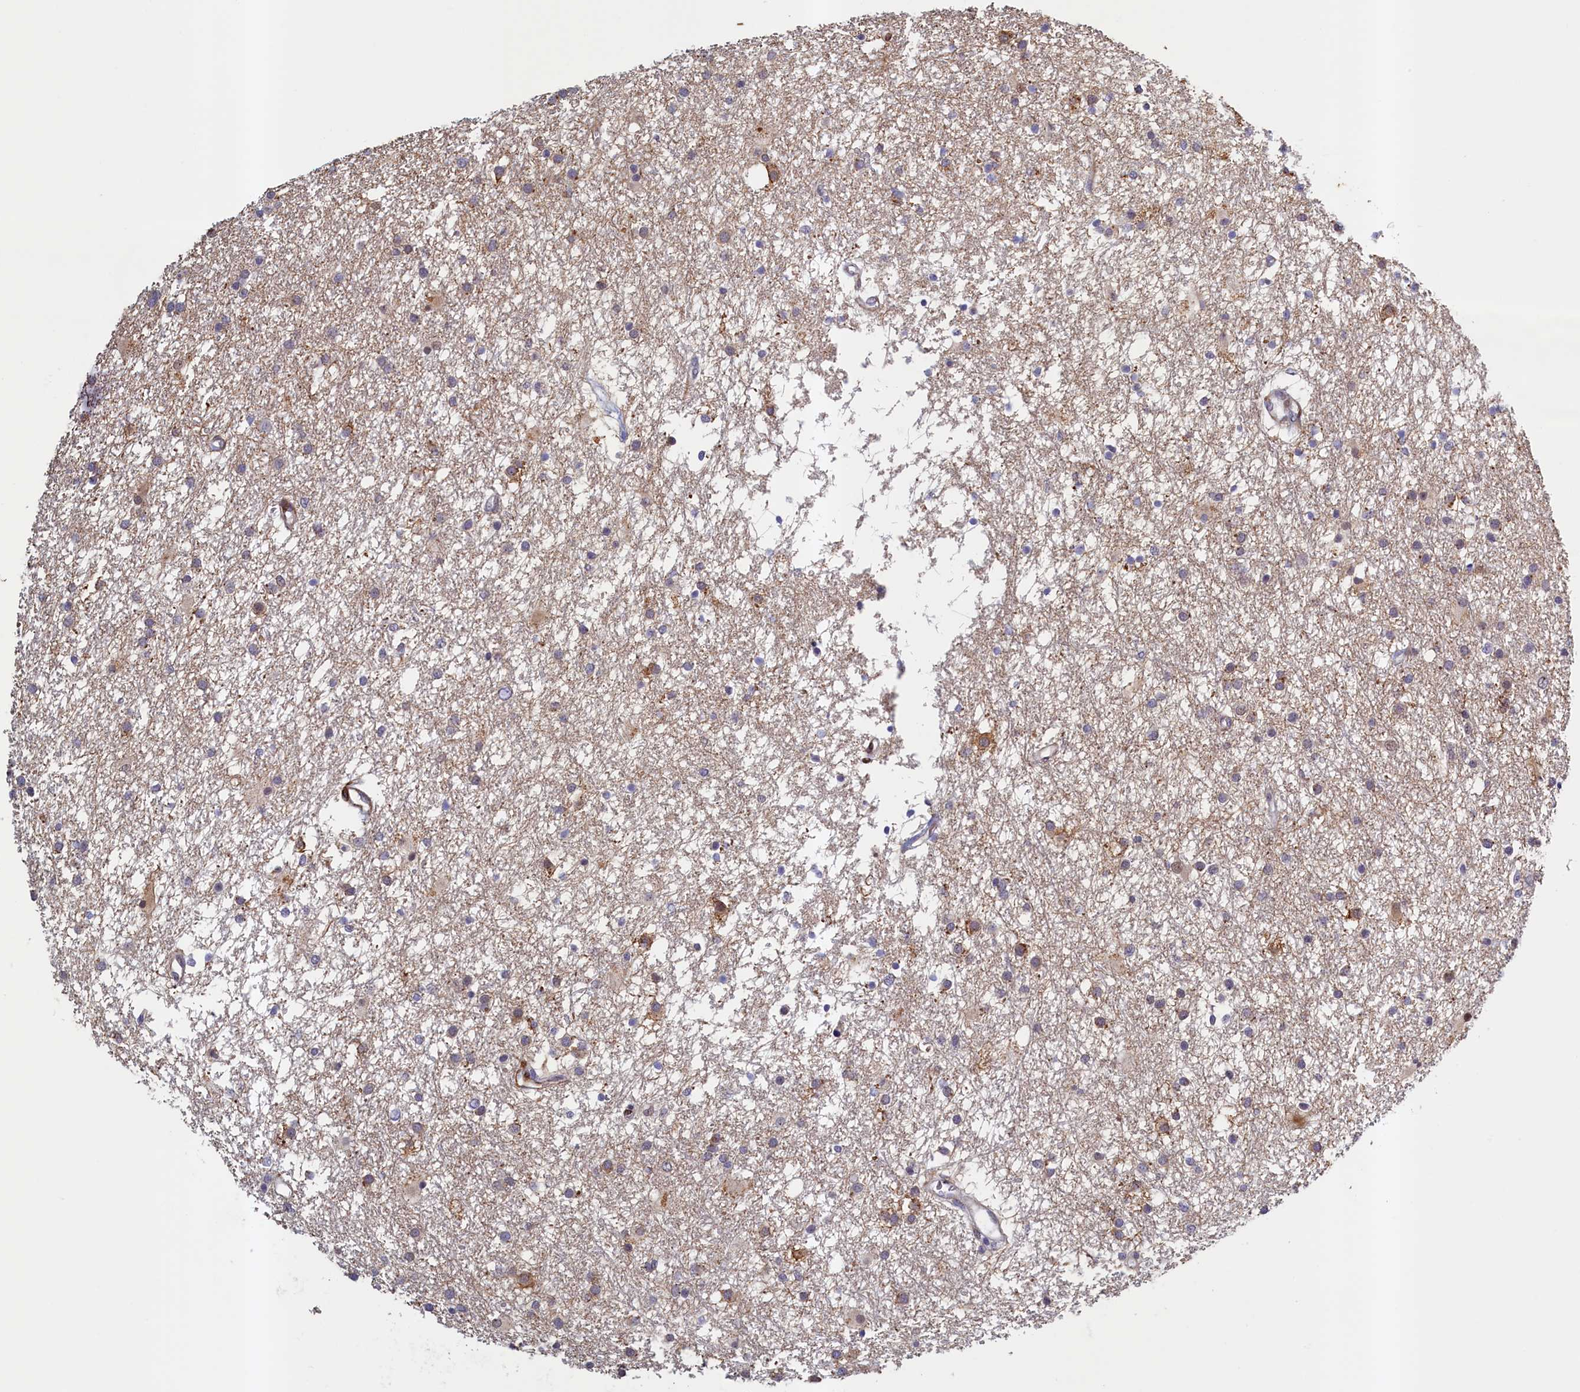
{"staining": {"intensity": "moderate", "quantity": "<25%", "location": "cytoplasmic/membranous"}, "tissue": "glioma", "cell_type": "Tumor cells", "image_type": "cancer", "snomed": [{"axis": "morphology", "description": "Glioma, malignant, High grade"}, {"axis": "topography", "description": "Brain"}], "caption": "A brown stain highlights moderate cytoplasmic/membranous positivity of a protein in malignant glioma (high-grade) tumor cells.", "gene": "PACSIN3", "patient": {"sex": "male", "age": 77}}